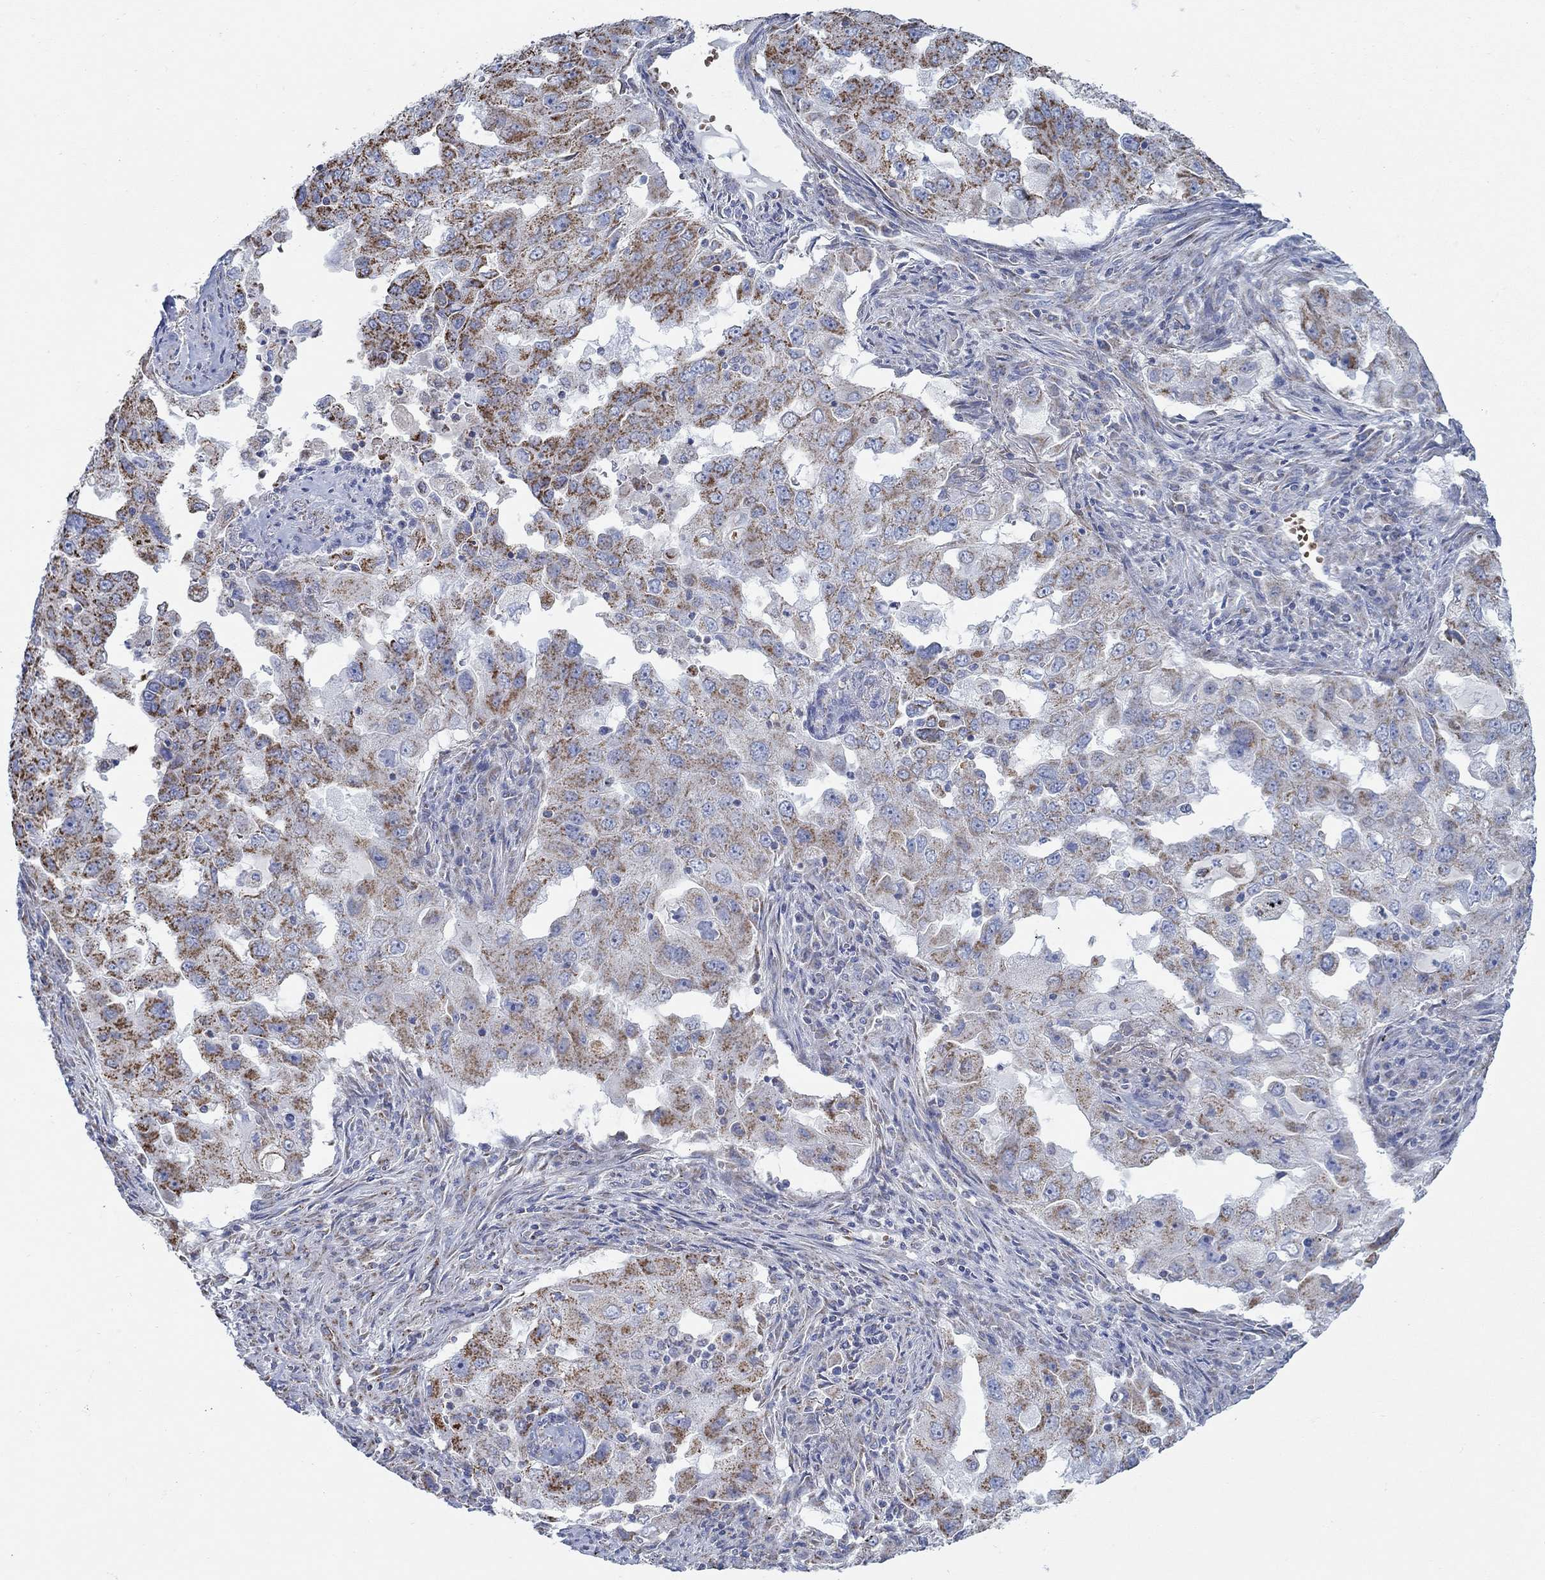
{"staining": {"intensity": "strong", "quantity": "25%-75%", "location": "cytoplasmic/membranous"}, "tissue": "lung cancer", "cell_type": "Tumor cells", "image_type": "cancer", "snomed": [{"axis": "morphology", "description": "Adenocarcinoma, NOS"}, {"axis": "topography", "description": "Lung"}], "caption": "Protein expression by immunohistochemistry (IHC) reveals strong cytoplasmic/membranous staining in about 25%-75% of tumor cells in lung cancer (adenocarcinoma).", "gene": "GLOD5", "patient": {"sex": "female", "age": 61}}